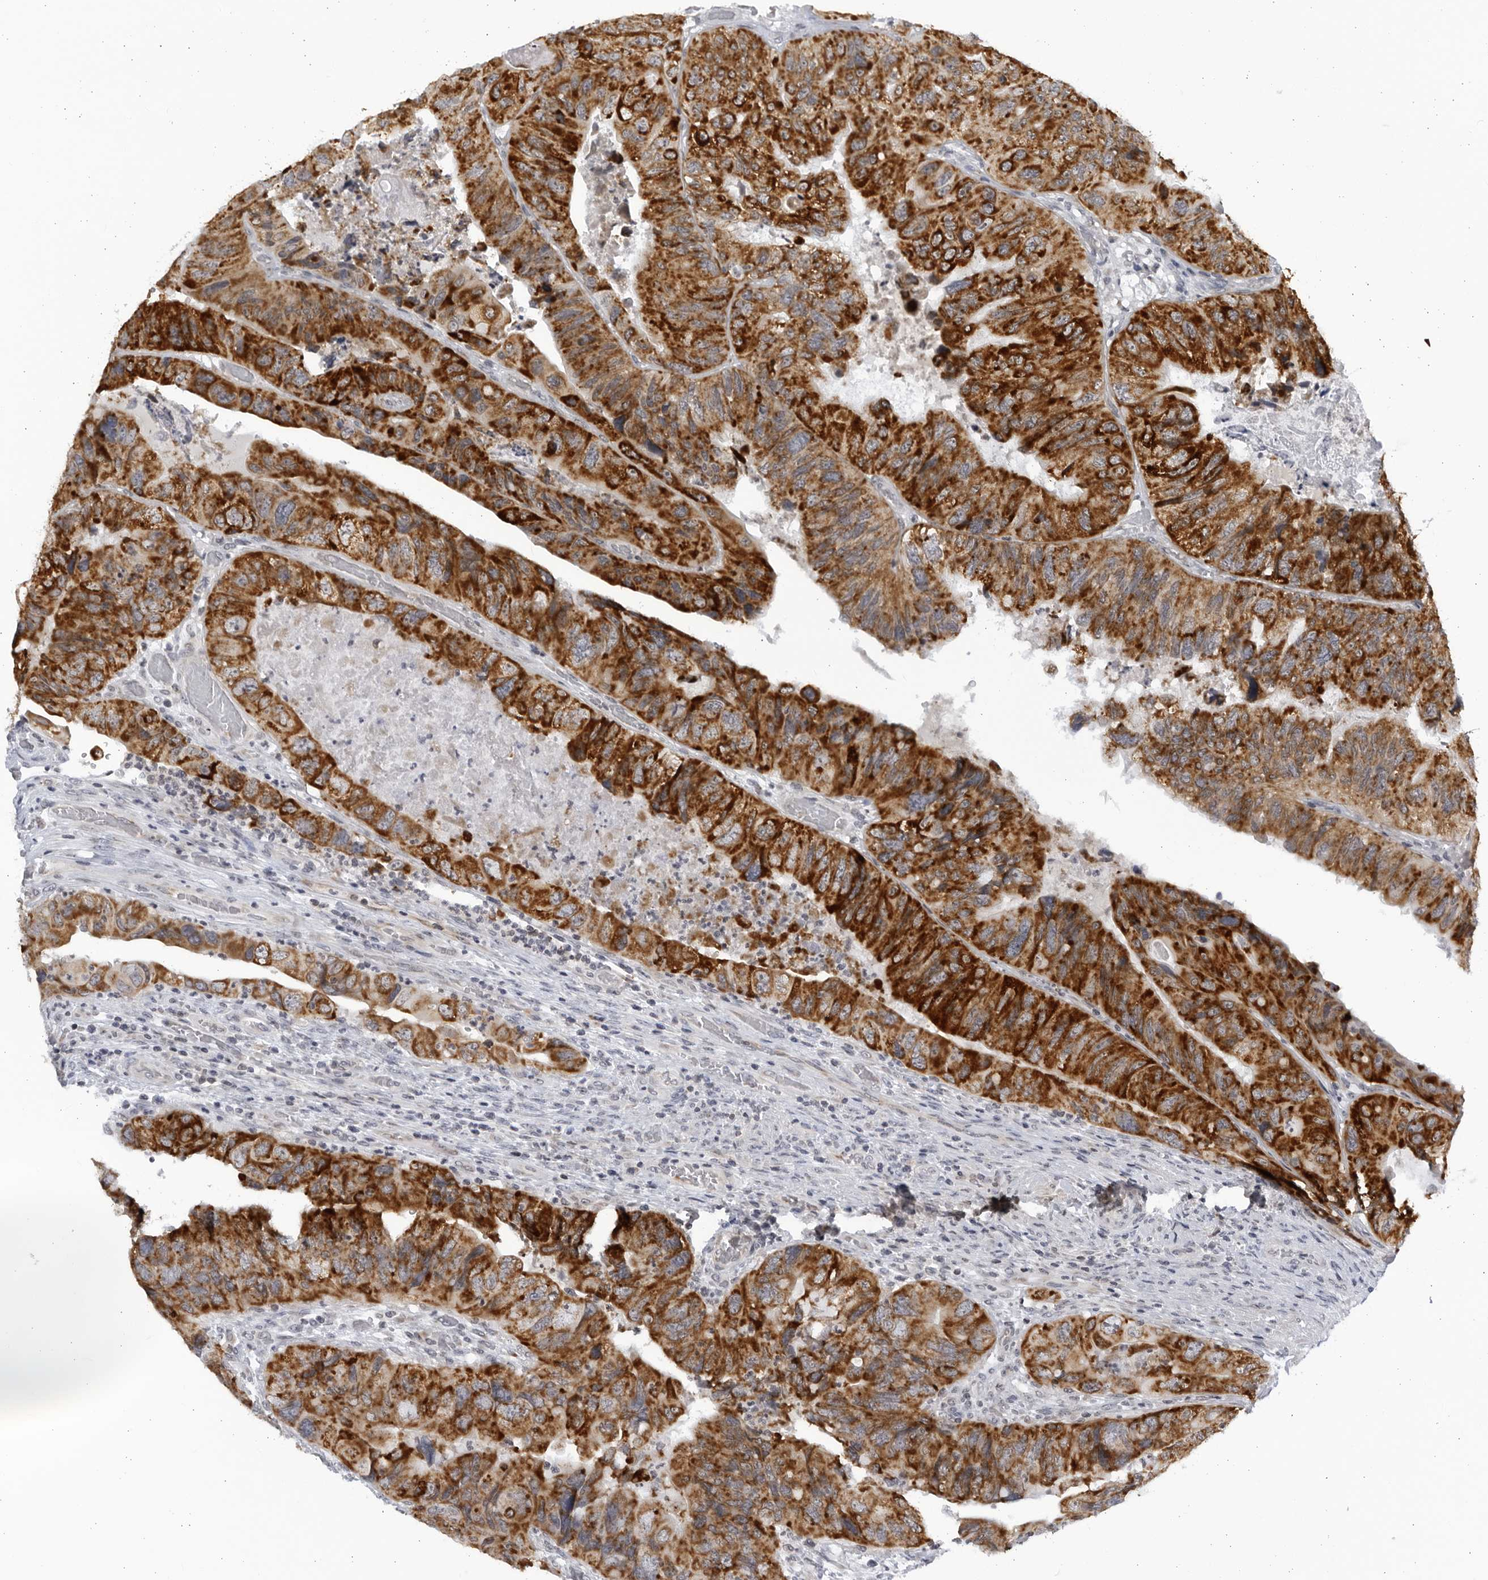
{"staining": {"intensity": "strong", "quantity": ">75%", "location": "cytoplasmic/membranous"}, "tissue": "colorectal cancer", "cell_type": "Tumor cells", "image_type": "cancer", "snomed": [{"axis": "morphology", "description": "Adenocarcinoma, NOS"}, {"axis": "topography", "description": "Rectum"}], "caption": "This is a histology image of IHC staining of adenocarcinoma (colorectal), which shows strong positivity in the cytoplasmic/membranous of tumor cells.", "gene": "SLC25A22", "patient": {"sex": "male", "age": 63}}